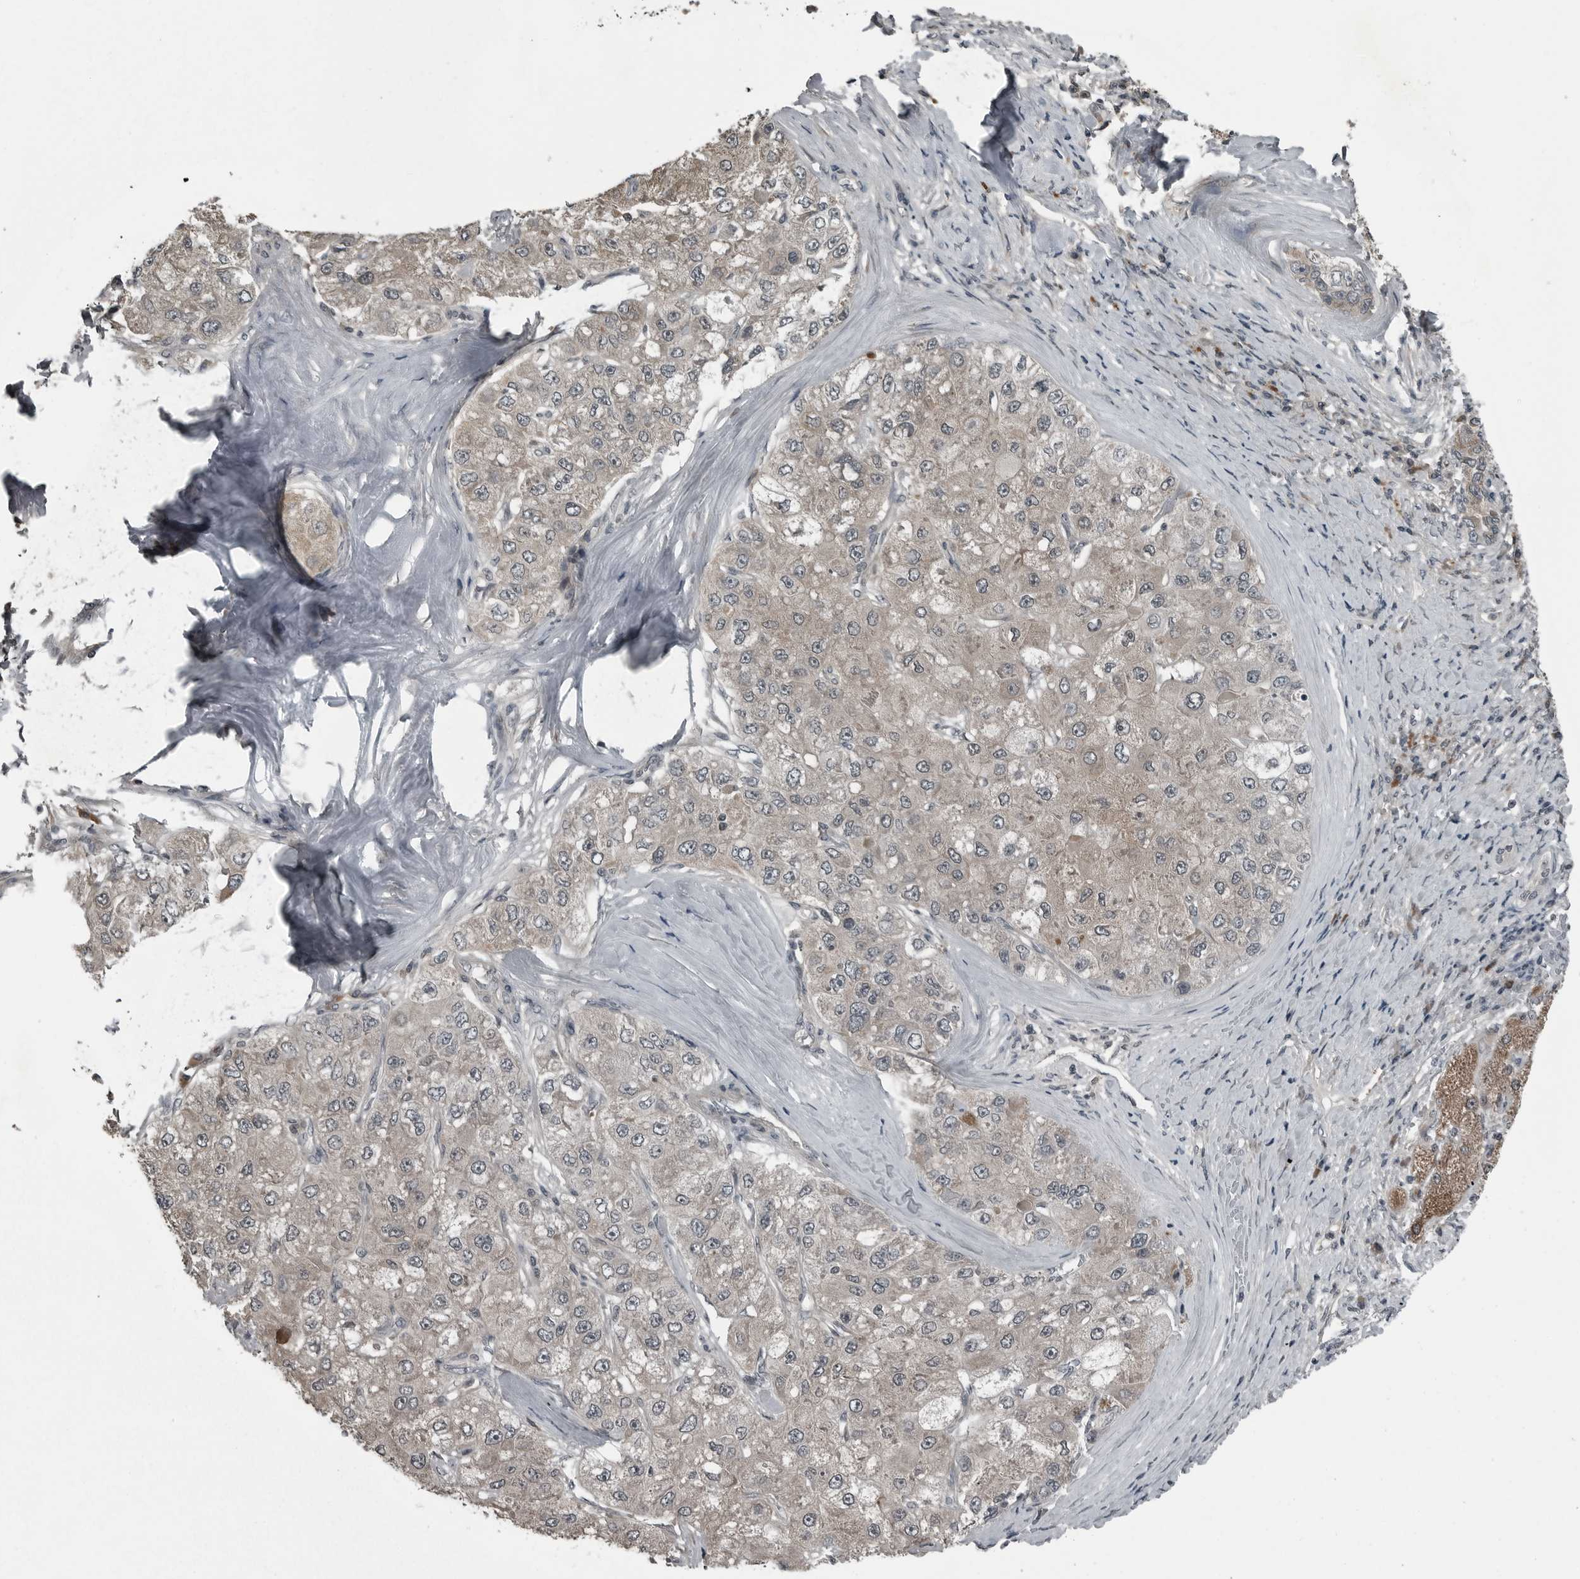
{"staining": {"intensity": "weak", "quantity": ">75%", "location": "cytoplasmic/membranous"}, "tissue": "liver cancer", "cell_type": "Tumor cells", "image_type": "cancer", "snomed": [{"axis": "morphology", "description": "Carcinoma, Hepatocellular, NOS"}, {"axis": "topography", "description": "Liver"}], "caption": "Approximately >75% of tumor cells in hepatocellular carcinoma (liver) exhibit weak cytoplasmic/membranous protein staining as visualized by brown immunohistochemical staining.", "gene": "GAK", "patient": {"sex": "male", "age": 80}}